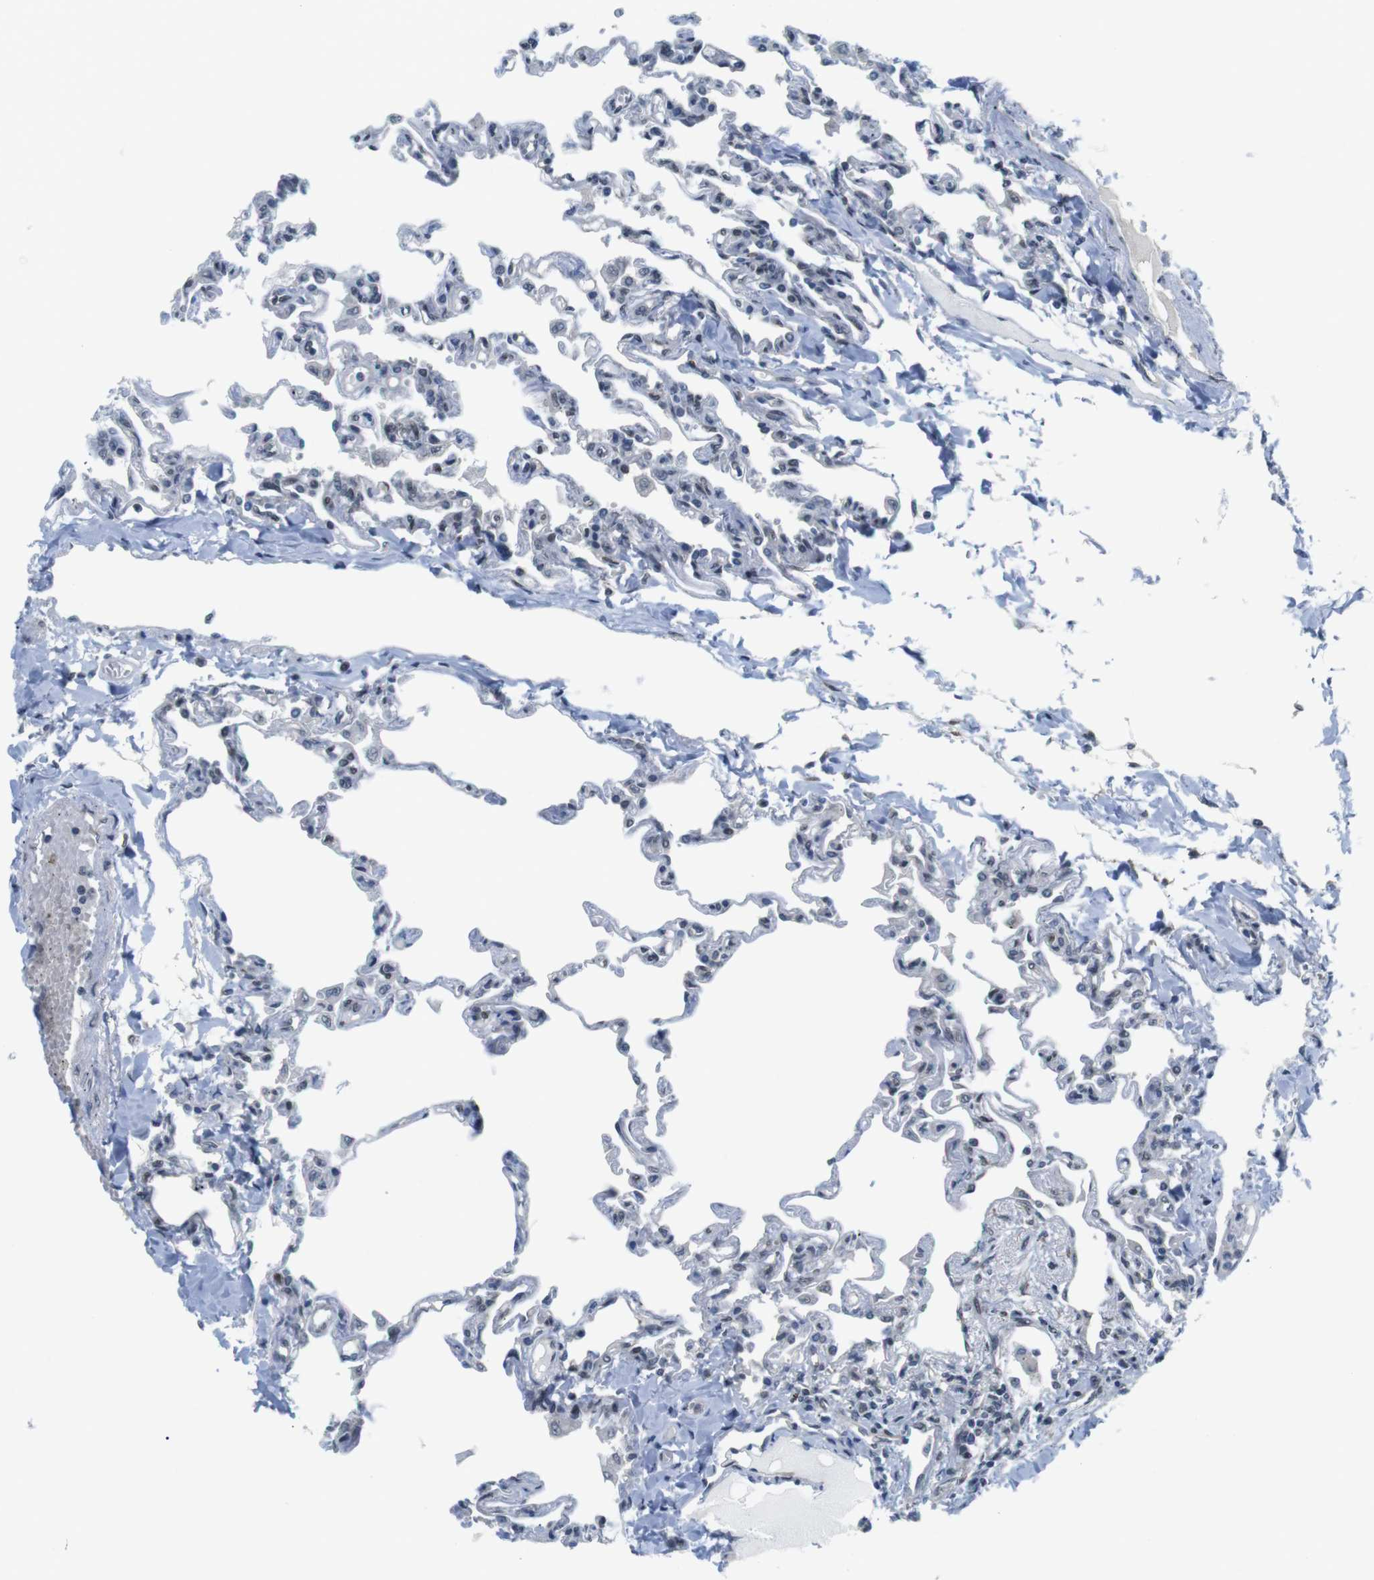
{"staining": {"intensity": "weak", "quantity": "<25%", "location": "cytoplasmic/membranous"}, "tissue": "lung", "cell_type": "Alveolar cells", "image_type": "normal", "snomed": [{"axis": "morphology", "description": "Normal tissue, NOS"}, {"axis": "topography", "description": "Lung"}], "caption": "Alveolar cells show no significant protein staining in normal lung. (IHC, brightfield microscopy, high magnification).", "gene": "SMCO2", "patient": {"sex": "male", "age": 21}}